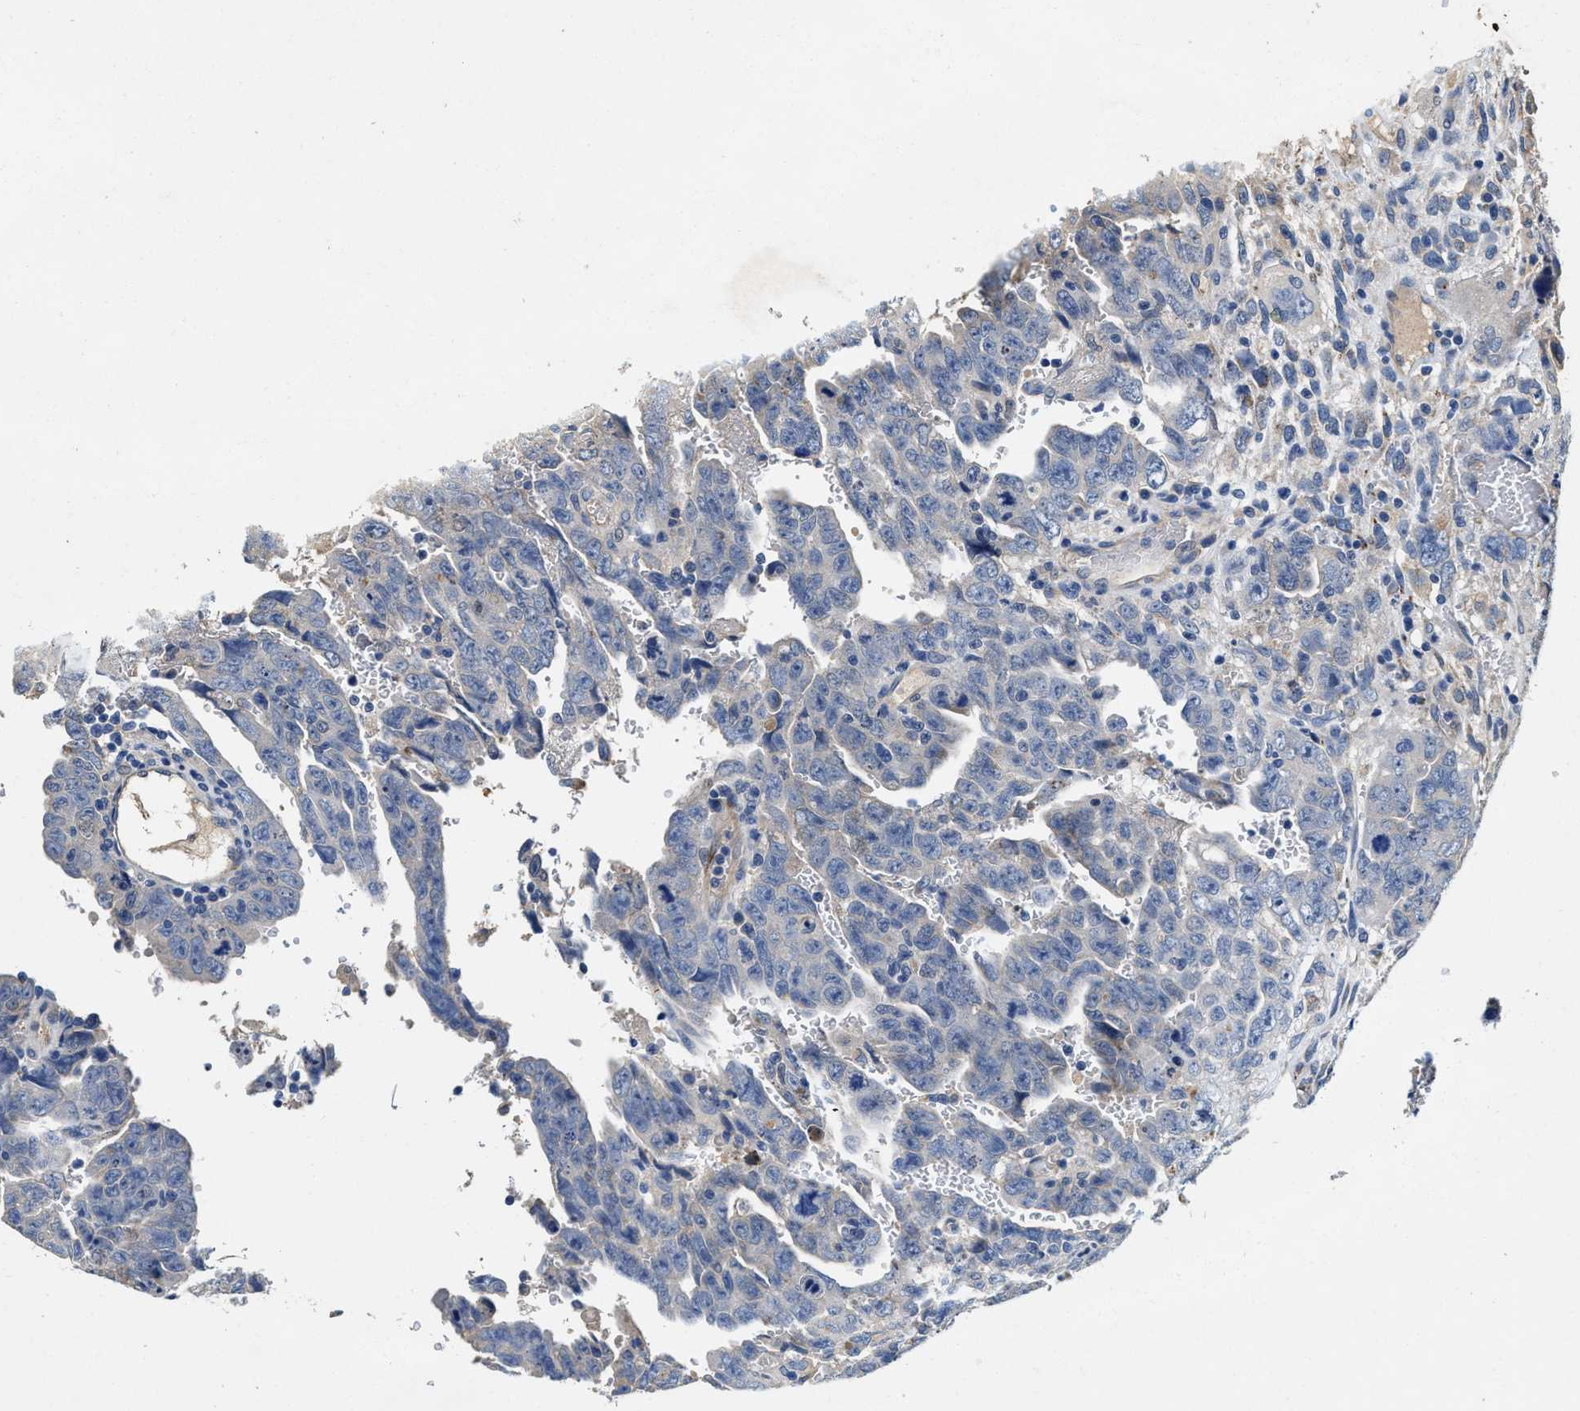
{"staining": {"intensity": "negative", "quantity": "none", "location": "none"}, "tissue": "testis cancer", "cell_type": "Tumor cells", "image_type": "cancer", "snomed": [{"axis": "morphology", "description": "Carcinoma, Embryonal, NOS"}, {"axis": "topography", "description": "Testis"}], "caption": "Tumor cells are negative for brown protein staining in testis embryonal carcinoma. (DAB immunohistochemistry visualized using brightfield microscopy, high magnification).", "gene": "PEG10", "patient": {"sex": "male", "age": 28}}